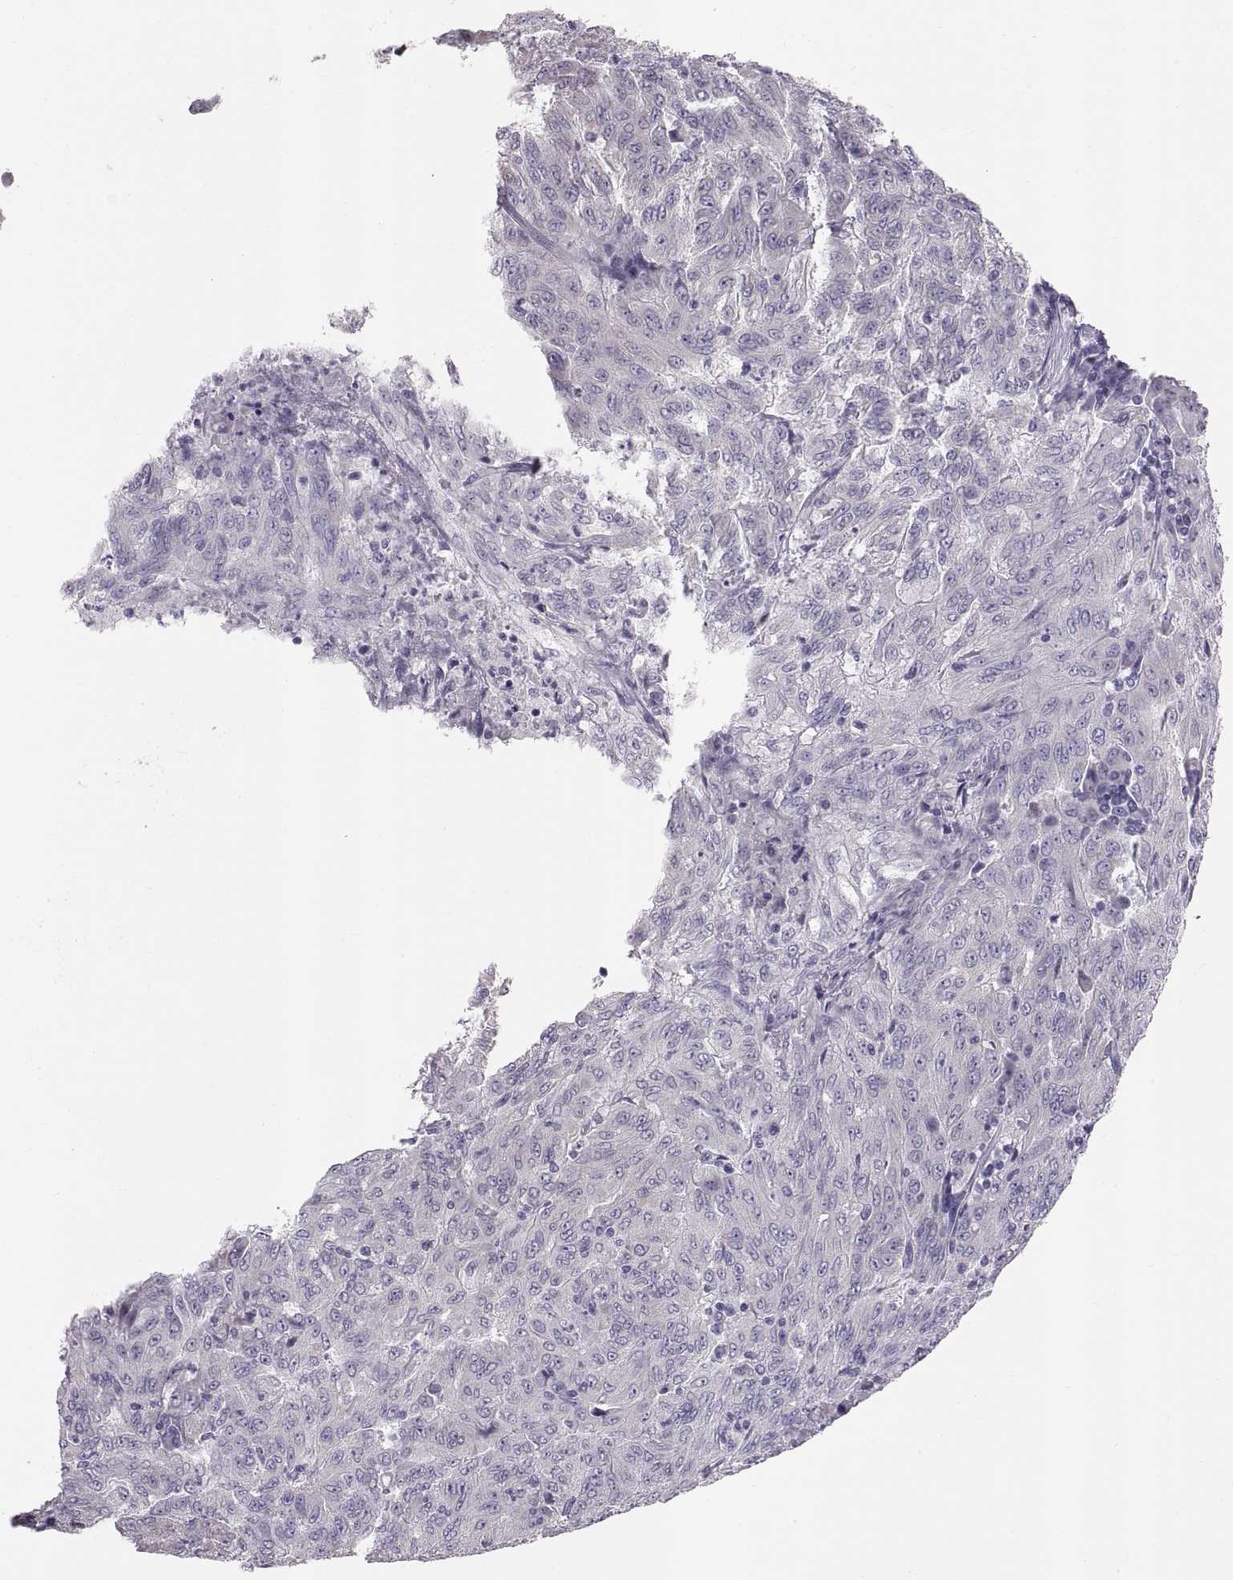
{"staining": {"intensity": "negative", "quantity": "none", "location": "none"}, "tissue": "pancreatic cancer", "cell_type": "Tumor cells", "image_type": "cancer", "snomed": [{"axis": "morphology", "description": "Adenocarcinoma, NOS"}, {"axis": "topography", "description": "Pancreas"}], "caption": "IHC of human pancreatic cancer (adenocarcinoma) demonstrates no expression in tumor cells.", "gene": "WBP2NL", "patient": {"sex": "male", "age": 63}}